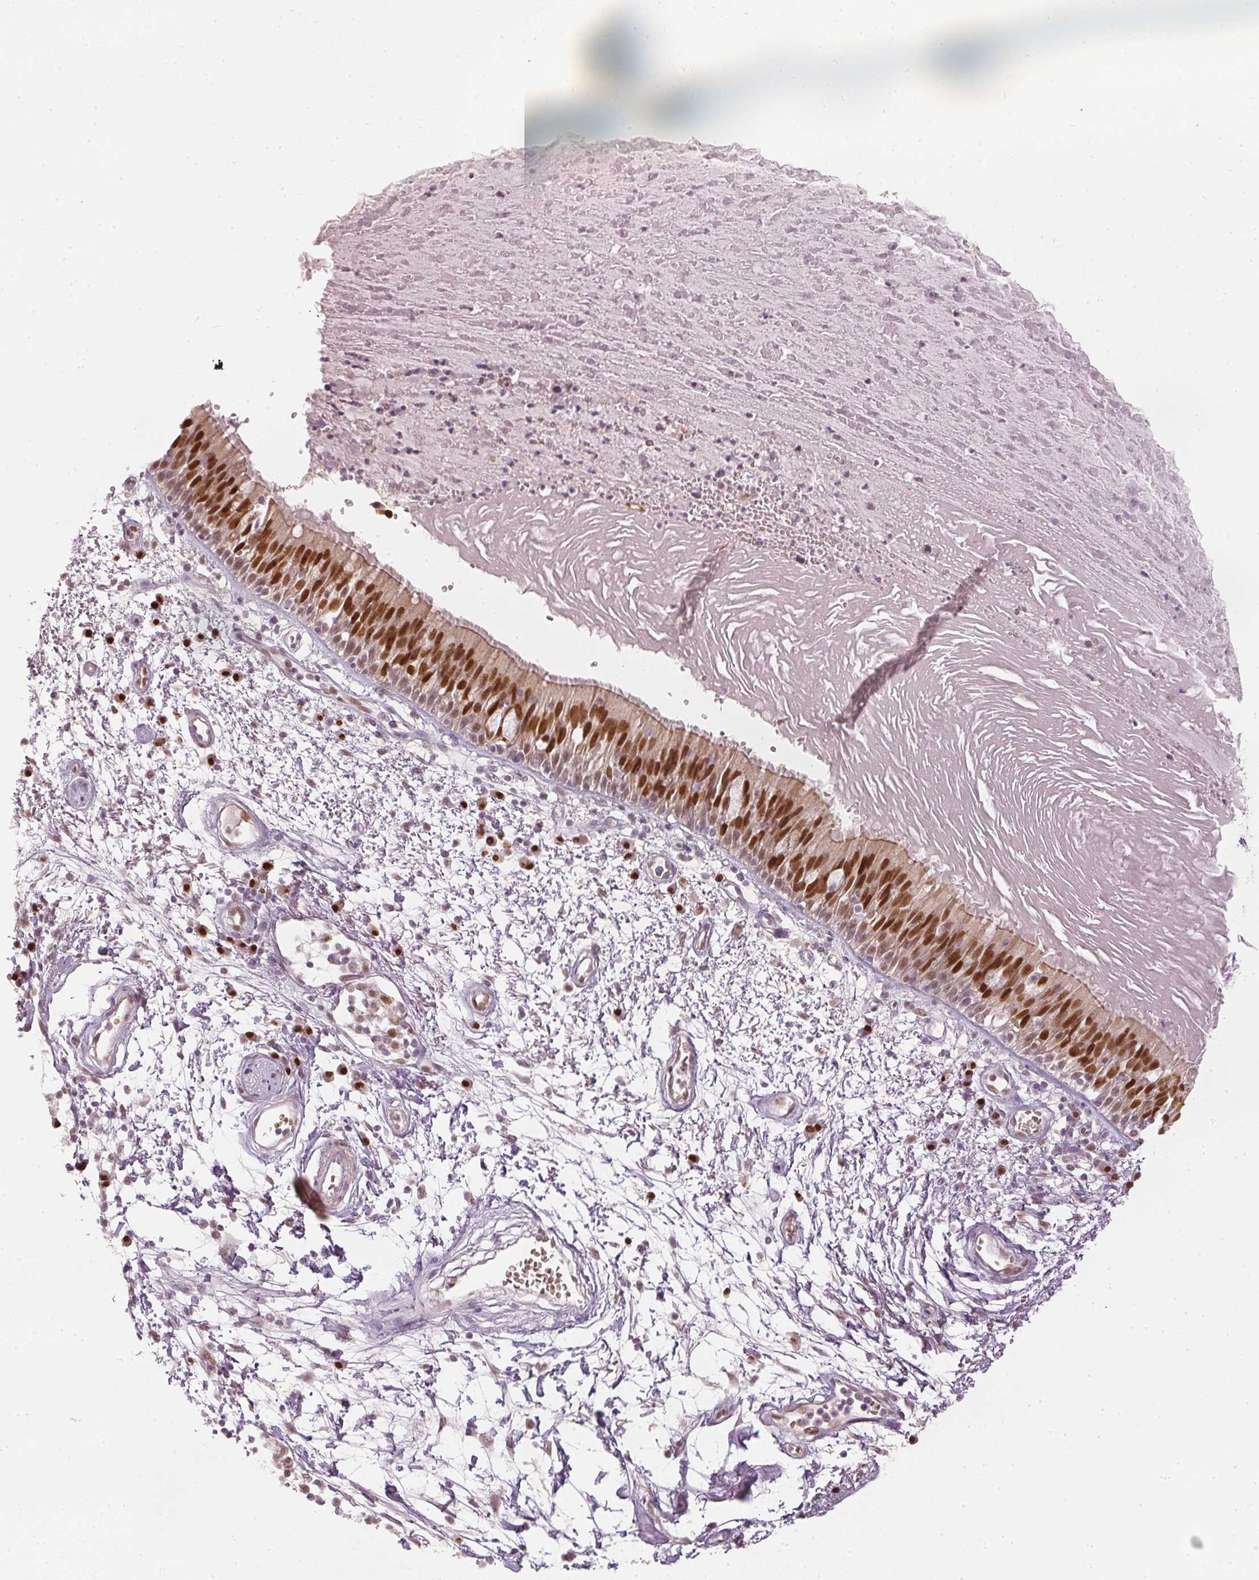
{"staining": {"intensity": "strong", "quantity": "25%-75%", "location": "nuclear"}, "tissue": "bronchus", "cell_type": "Respiratory epithelial cells", "image_type": "normal", "snomed": [{"axis": "morphology", "description": "Normal tissue, NOS"}, {"axis": "morphology", "description": "Squamous cell carcinoma, NOS"}, {"axis": "topography", "description": "Cartilage tissue"}, {"axis": "topography", "description": "Bronchus"}, {"axis": "topography", "description": "Lung"}], "caption": "Bronchus stained with DAB (3,3'-diaminobenzidine) IHC displays high levels of strong nuclear positivity in approximately 25%-75% of respiratory epithelial cells. (DAB (3,3'-diaminobenzidine) IHC with brightfield microscopy, high magnification).", "gene": "ENSG00000267001", "patient": {"sex": "male", "age": 66}}